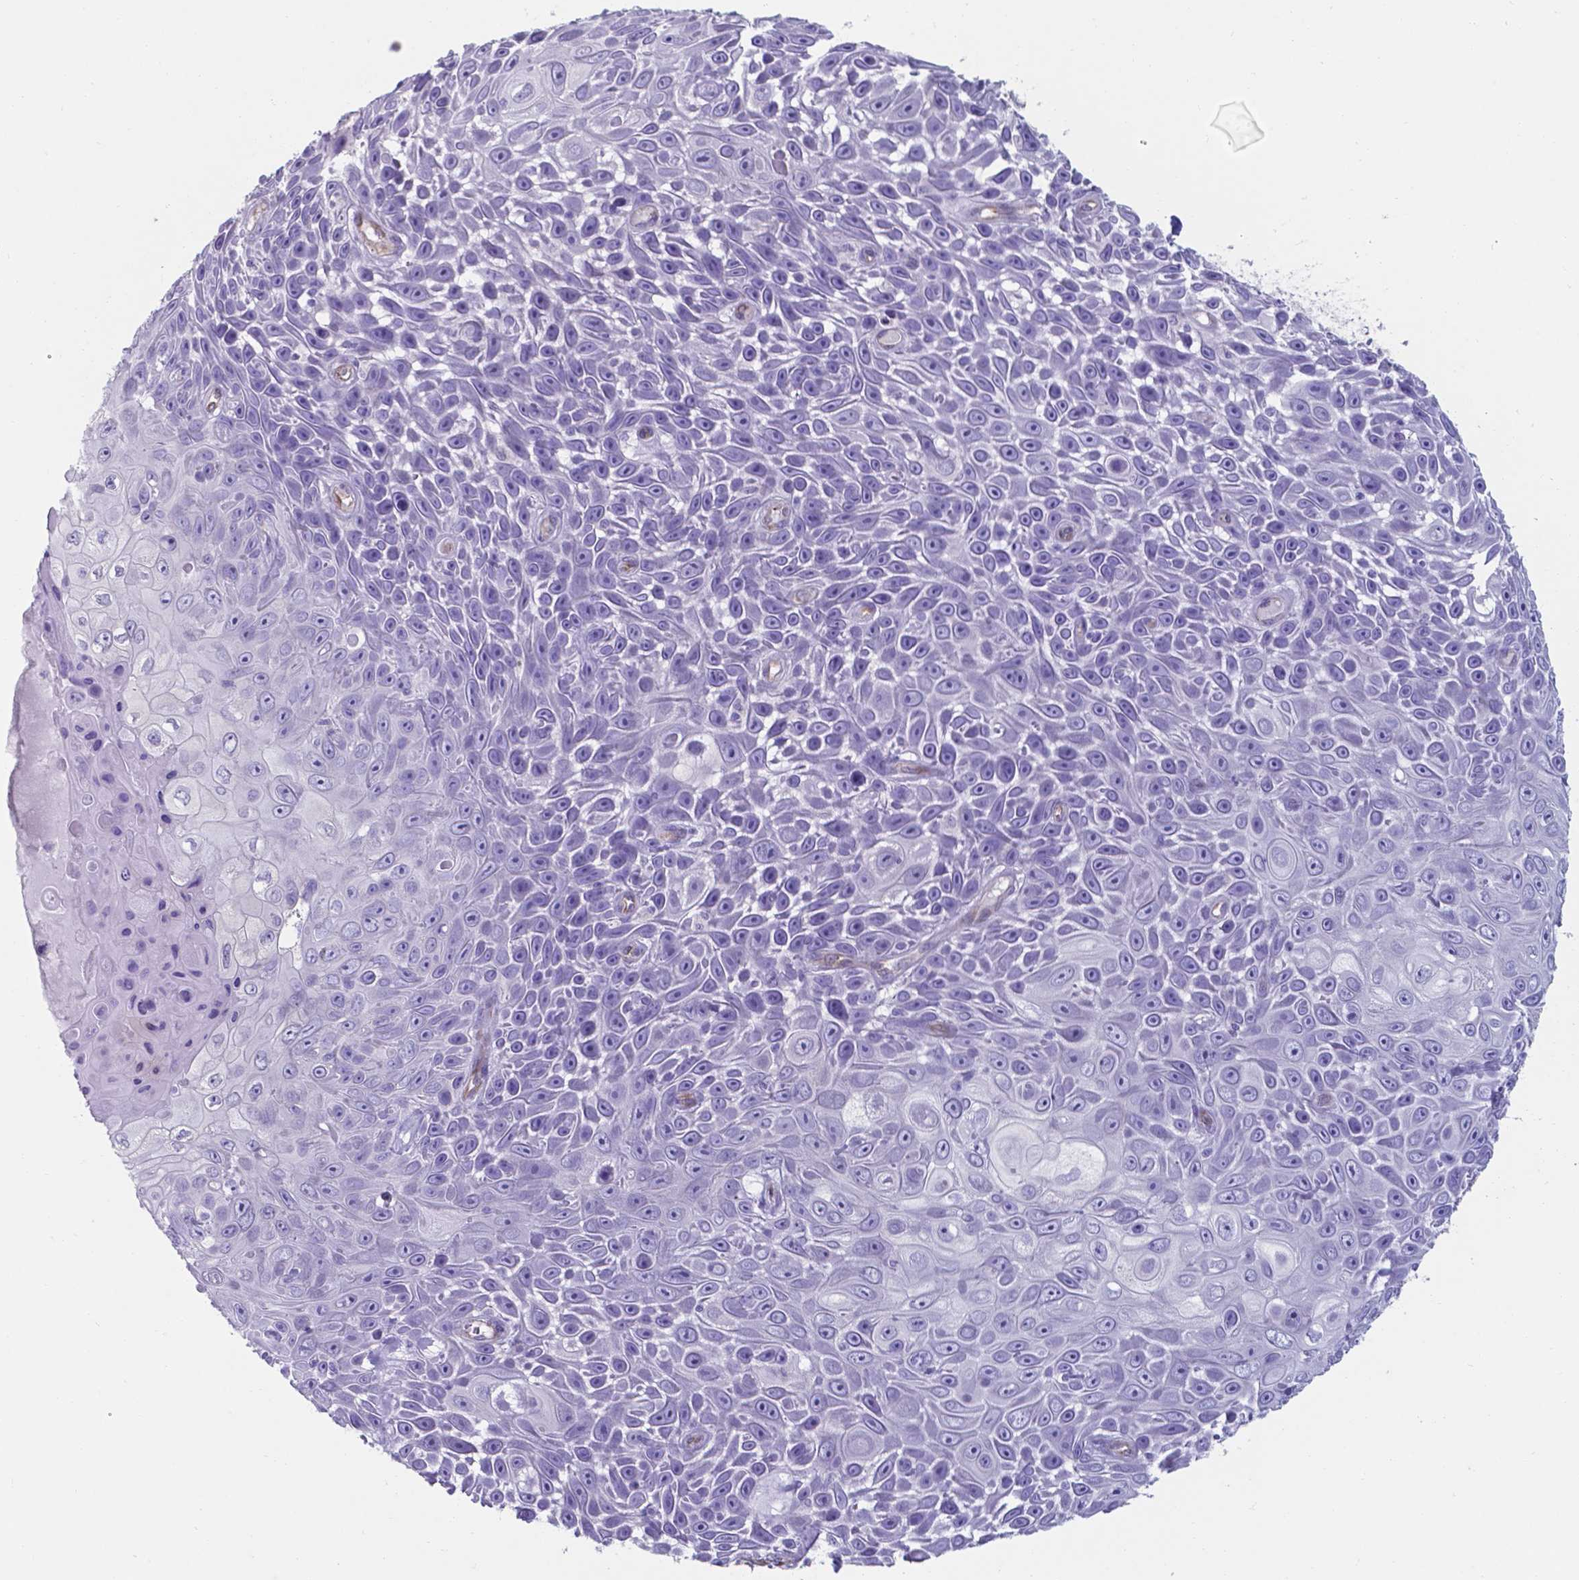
{"staining": {"intensity": "negative", "quantity": "none", "location": "none"}, "tissue": "skin cancer", "cell_type": "Tumor cells", "image_type": "cancer", "snomed": [{"axis": "morphology", "description": "Squamous cell carcinoma, NOS"}, {"axis": "topography", "description": "Skin"}], "caption": "DAB (3,3'-diaminobenzidine) immunohistochemical staining of skin cancer exhibits no significant positivity in tumor cells.", "gene": "UBE2J1", "patient": {"sex": "male", "age": 82}}